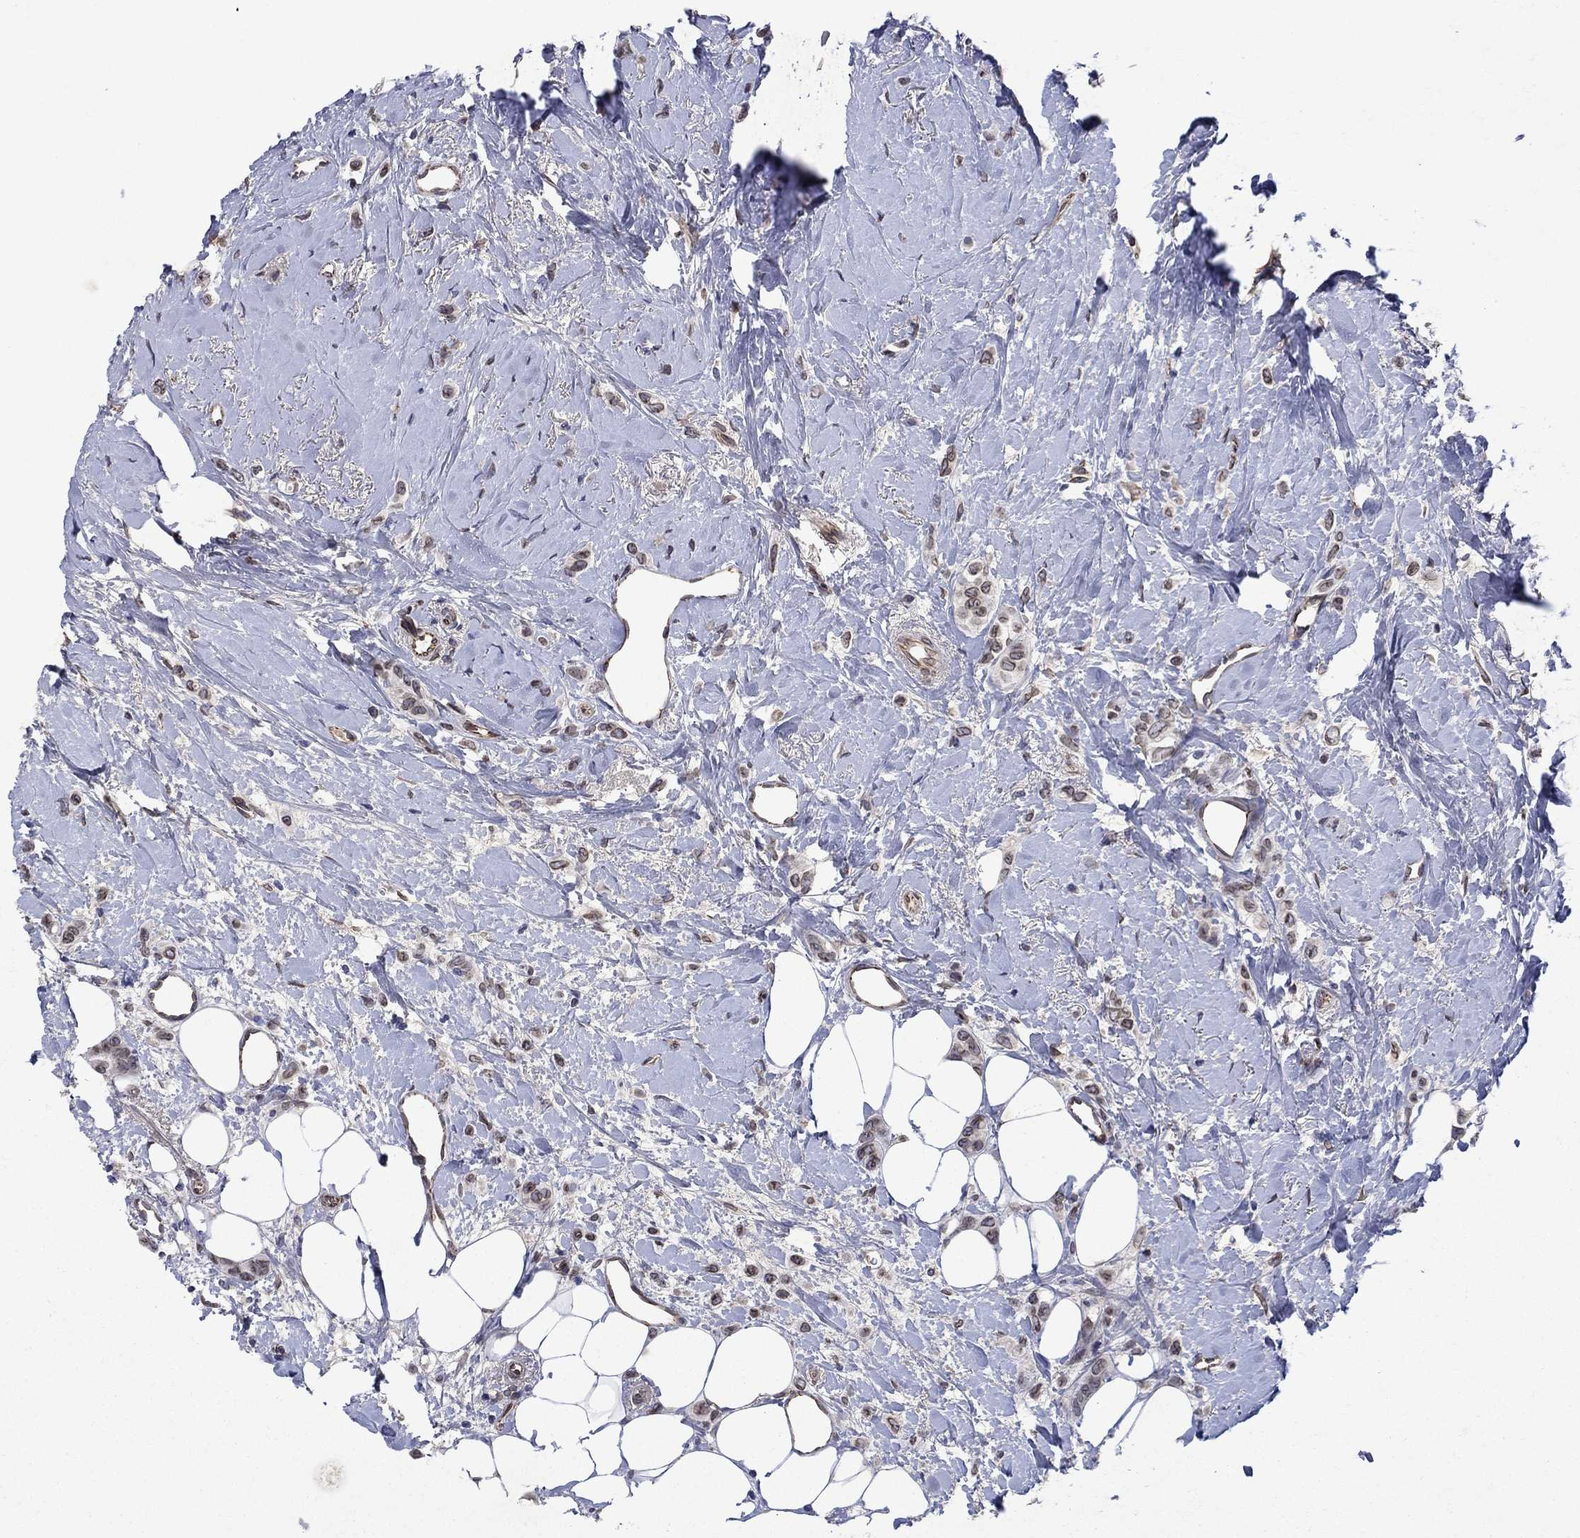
{"staining": {"intensity": "negative", "quantity": "none", "location": "none"}, "tissue": "breast cancer", "cell_type": "Tumor cells", "image_type": "cancer", "snomed": [{"axis": "morphology", "description": "Lobular carcinoma"}, {"axis": "topography", "description": "Breast"}], "caption": "Protein analysis of breast cancer demonstrates no significant positivity in tumor cells. Brightfield microscopy of immunohistochemistry (IHC) stained with DAB (3,3'-diaminobenzidine) (brown) and hematoxylin (blue), captured at high magnification.", "gene": "EMC9", "patient": {"sex": "female", "age": 66}}